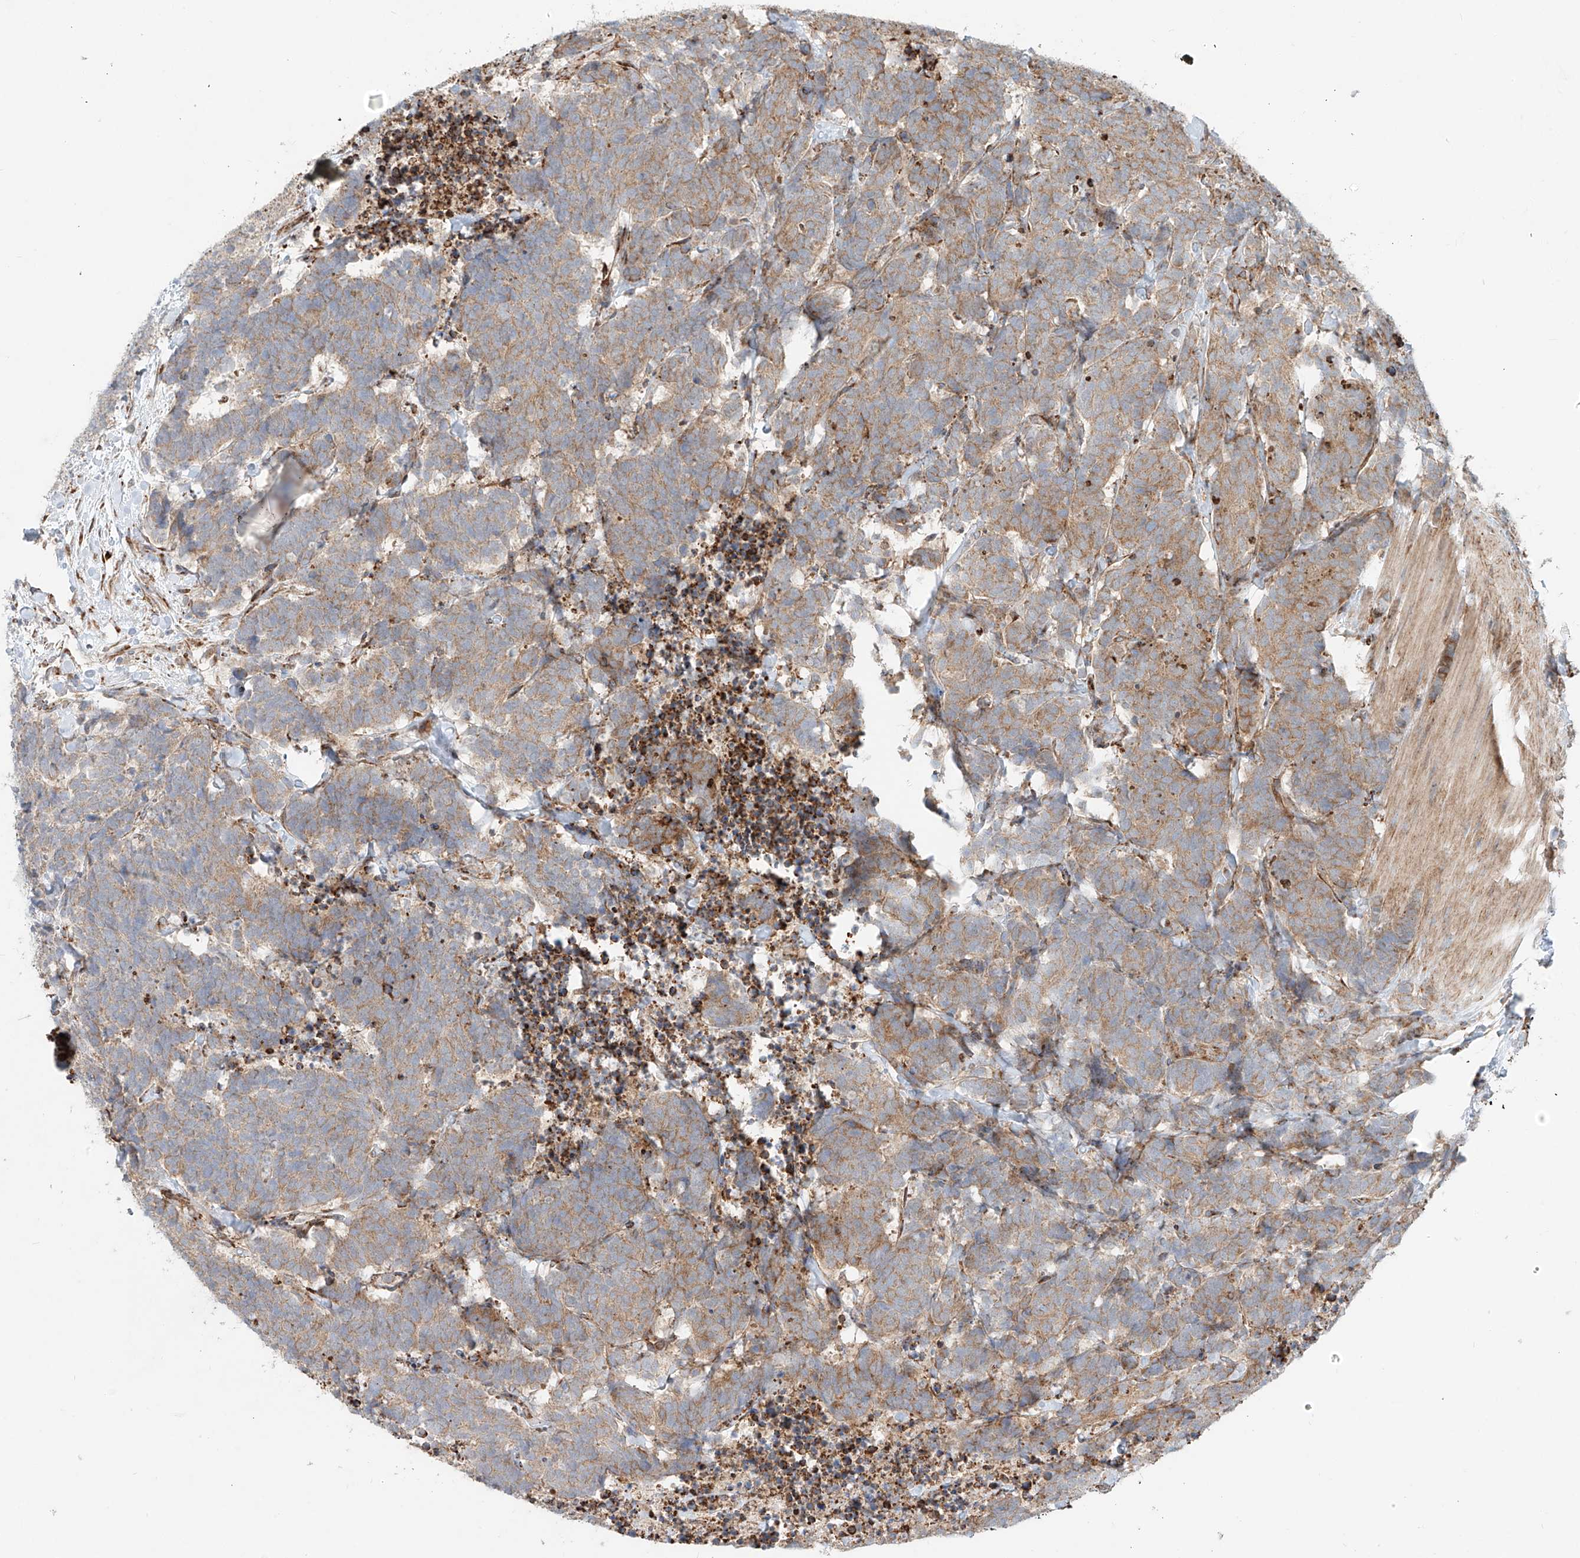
{"staining": {"intensity": "weak", "quantity": ">75%", "location": "cytoplasmic/membranous"}, "tissue": "carcinoid", "cell_type": "Tumor cells", "image_type": "cancer", "snomed": [{"axis": "morphology", "description": "Carcinoma, NOS"}, {"axis": "morphology", "description": "Carcinoid, malignant, NOS"}, {"axis": "topography", "description": "Urinary bladder"}], "caption": "A brown stain shows weak cytoplasmic/membranous staining of a protein in human carcinoma tumor cells.", "gene": "EIPR1", "patient": {"sex": "male", "age": 57}}